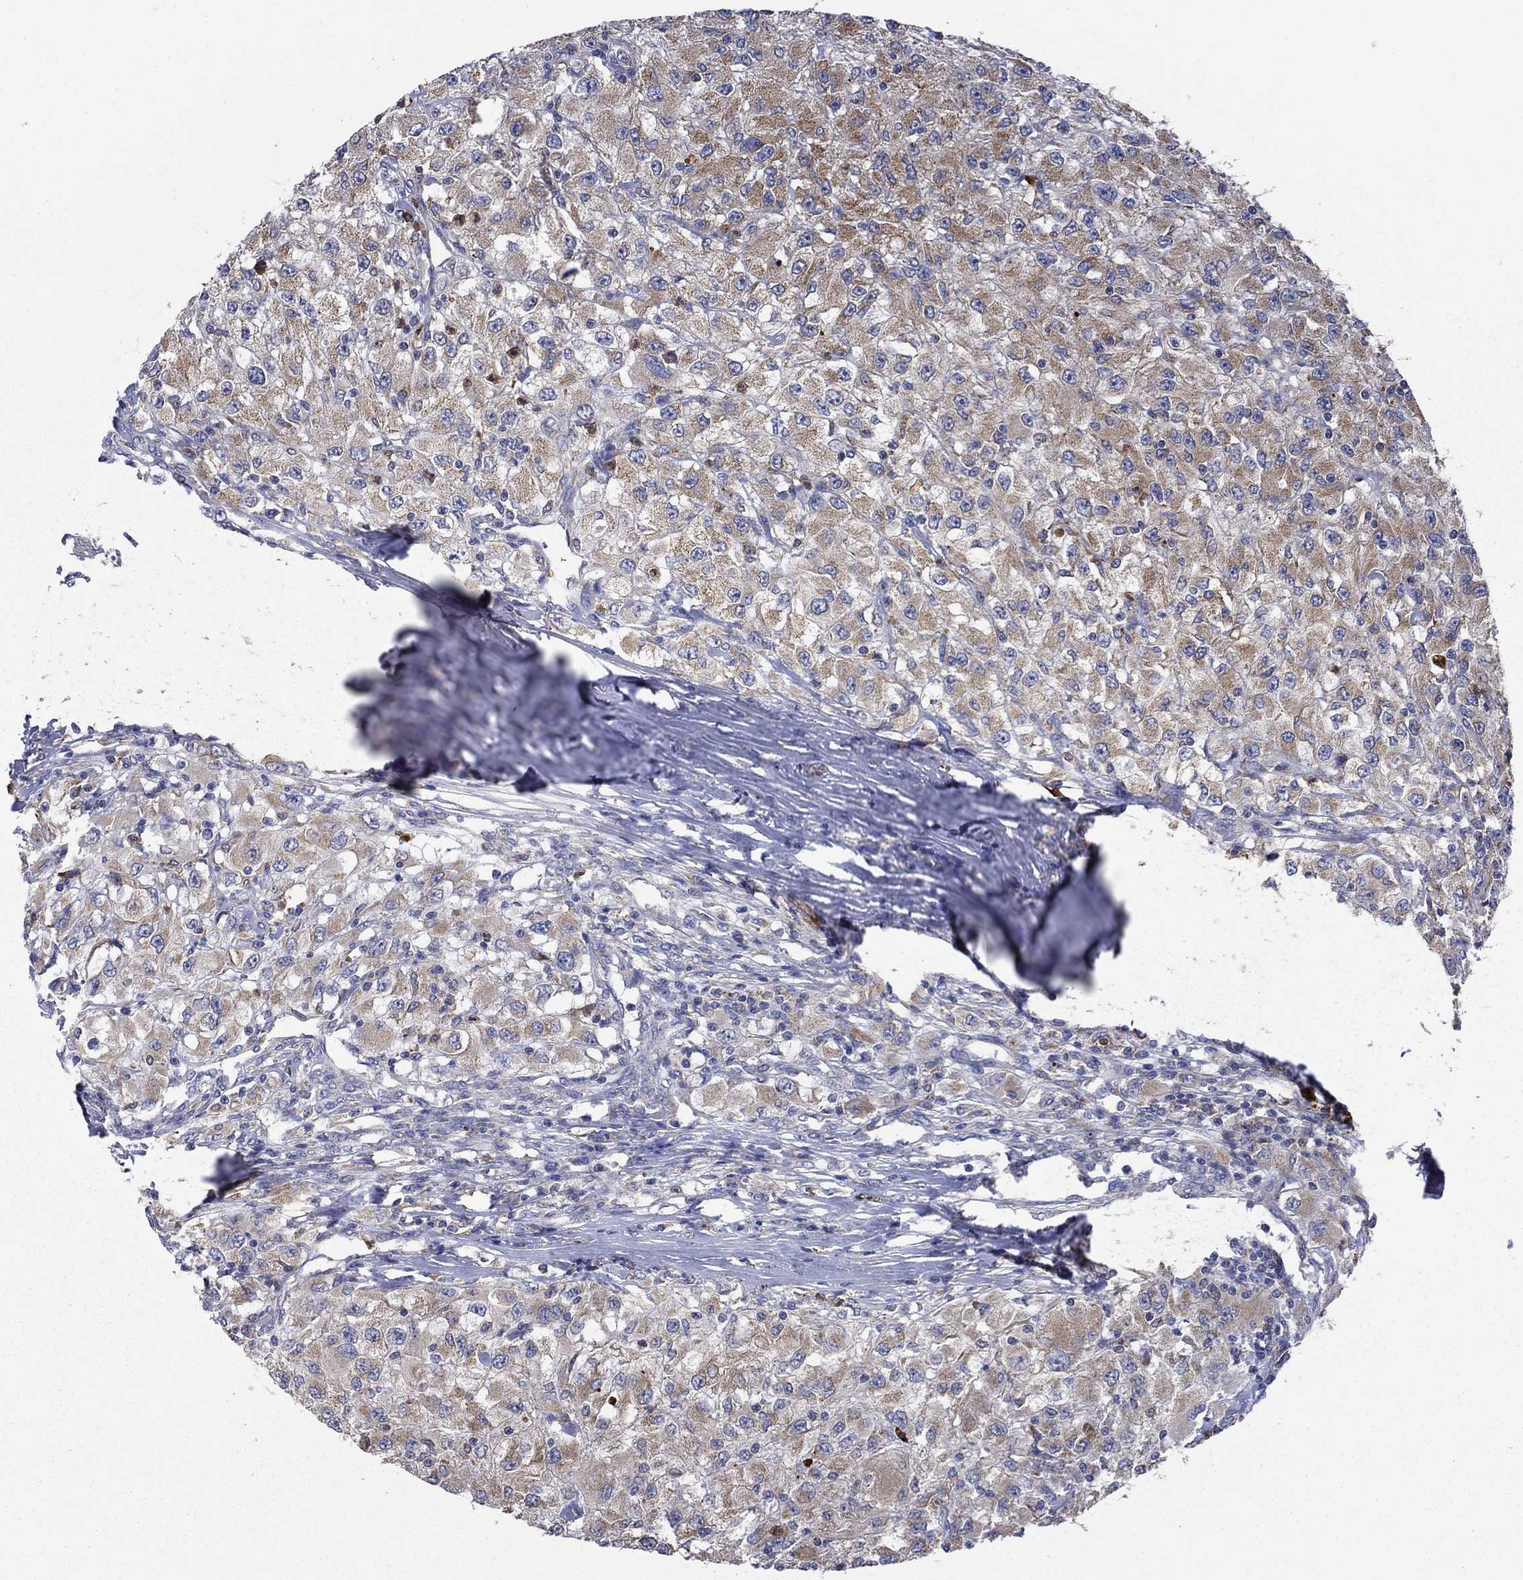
{"staining": {"intensity": "strong", "quantity": "25%-75%", "location": "cytoplasmic/membranous"}, "tissue": "renal cancer", "cell_type": "Tumor cells", "image_type": "cancer", "snomed": [{"axis": "morphology", "description": "Adenocarcinoma, NOS"}, {"axis": "topography", "description": "Kidney"}], "caption": "Renal cancer (adenocarcinoma) tissue reveals strong cytoplasmic/membranous positivity in approximately 25%-75% of tumor cells", "gene": "PRDX4", "patient": {"sex": "female", "age": 67}}